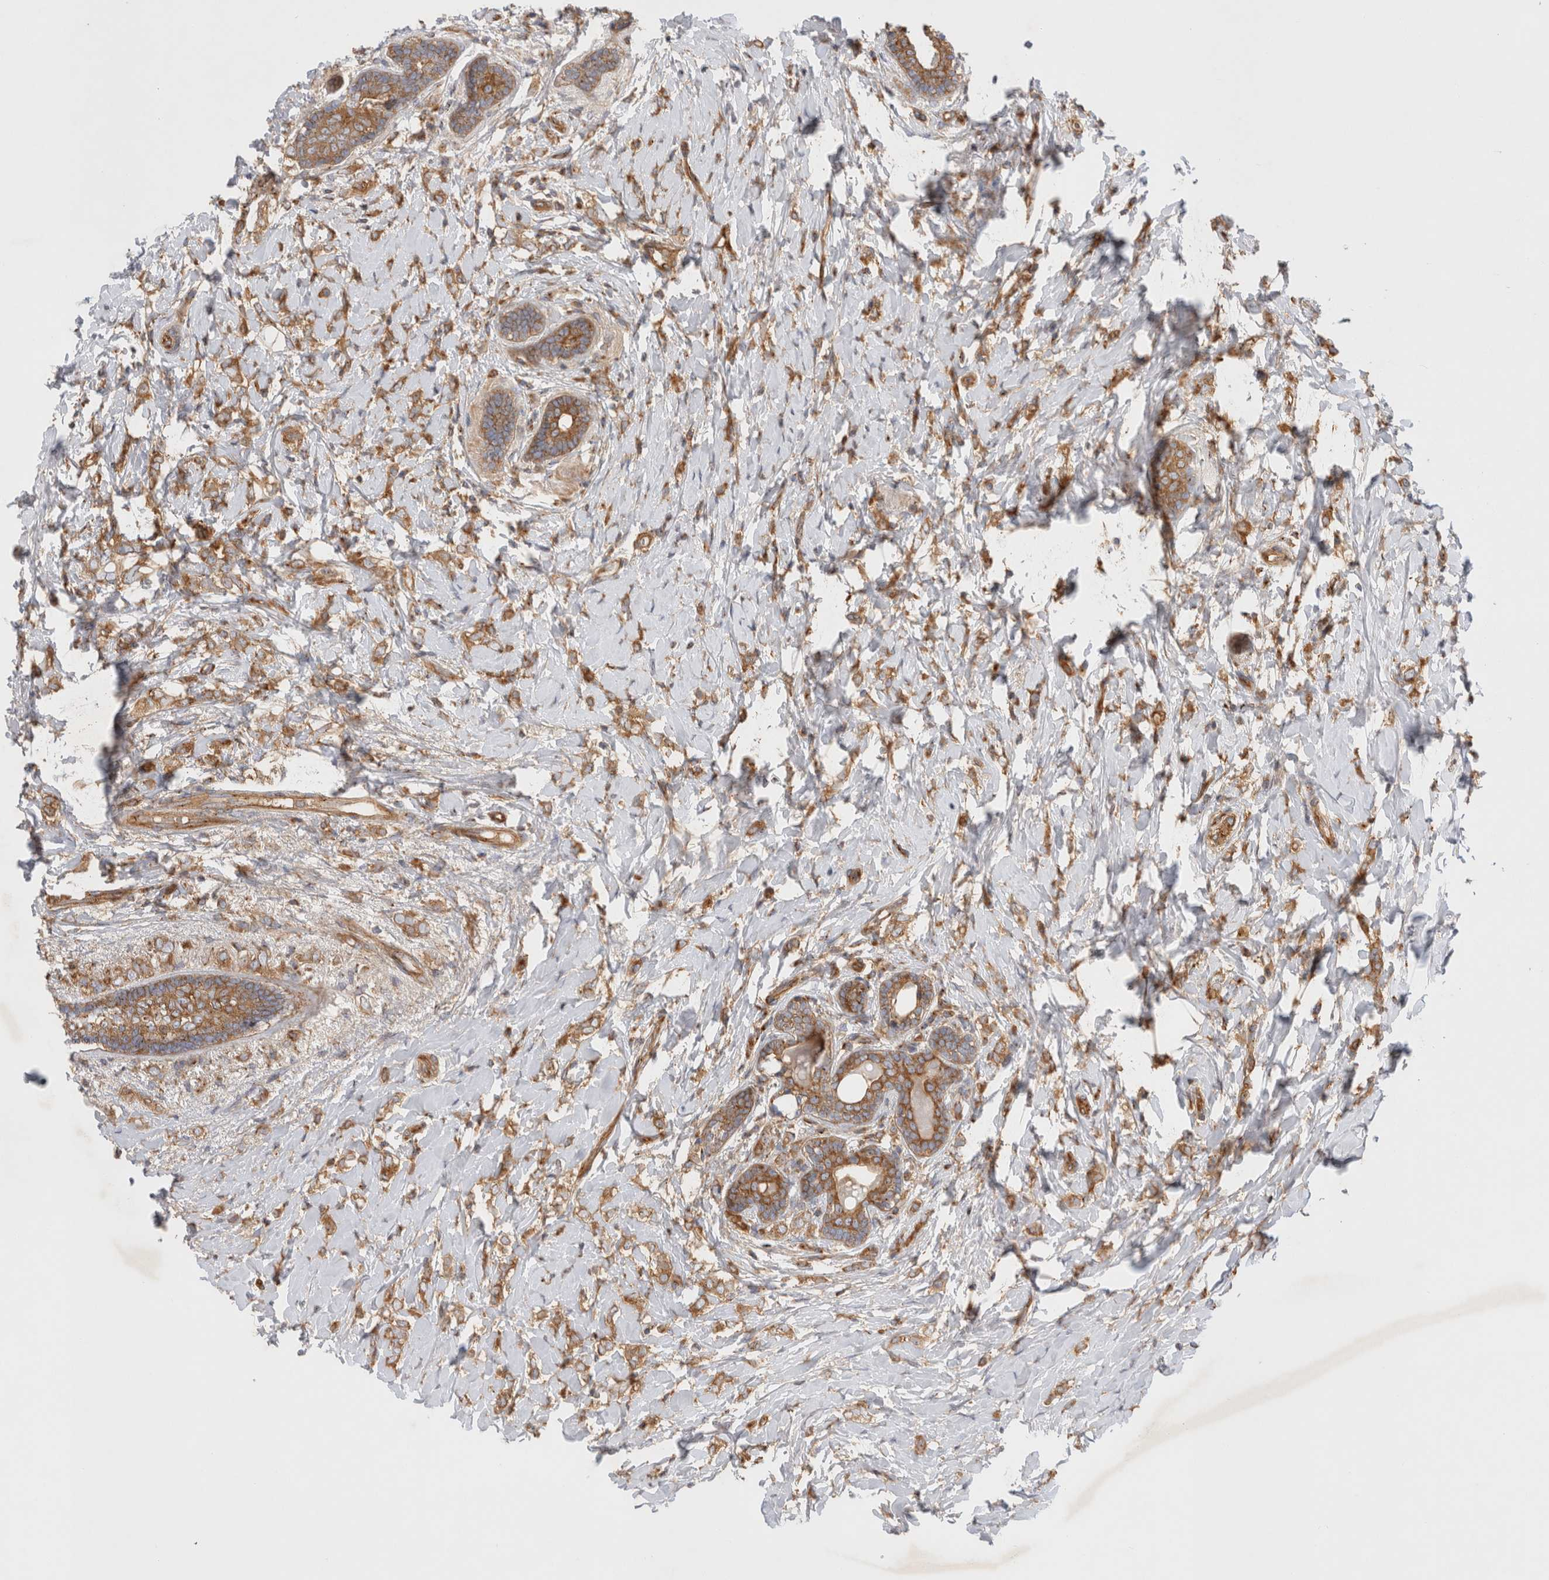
{"staining": {"intensity": "moderate", "quantity": ">75%", "location": "cytoplasmic/membranous"}, "tissue": "breast cancer", "cell_type": "Tumor cells", "image_type": "cancer", "snomed": [{"axis": "morphology", "description": "Normal tissue, NOS"}, {"axis": "morphology", "description": "Lobular carcinoma"}, {"axis": "topography", "description": "Breast"}], "caption": "Immunohistochemistry photomicrograph of breast cancer stained for a protein (brown), which reveals medium levels of moderate cytoplasmic/membranous staining in about >75% of tumor cells.", "gene": "GPR150", "patient": {"sex": "female", "age": 47}}